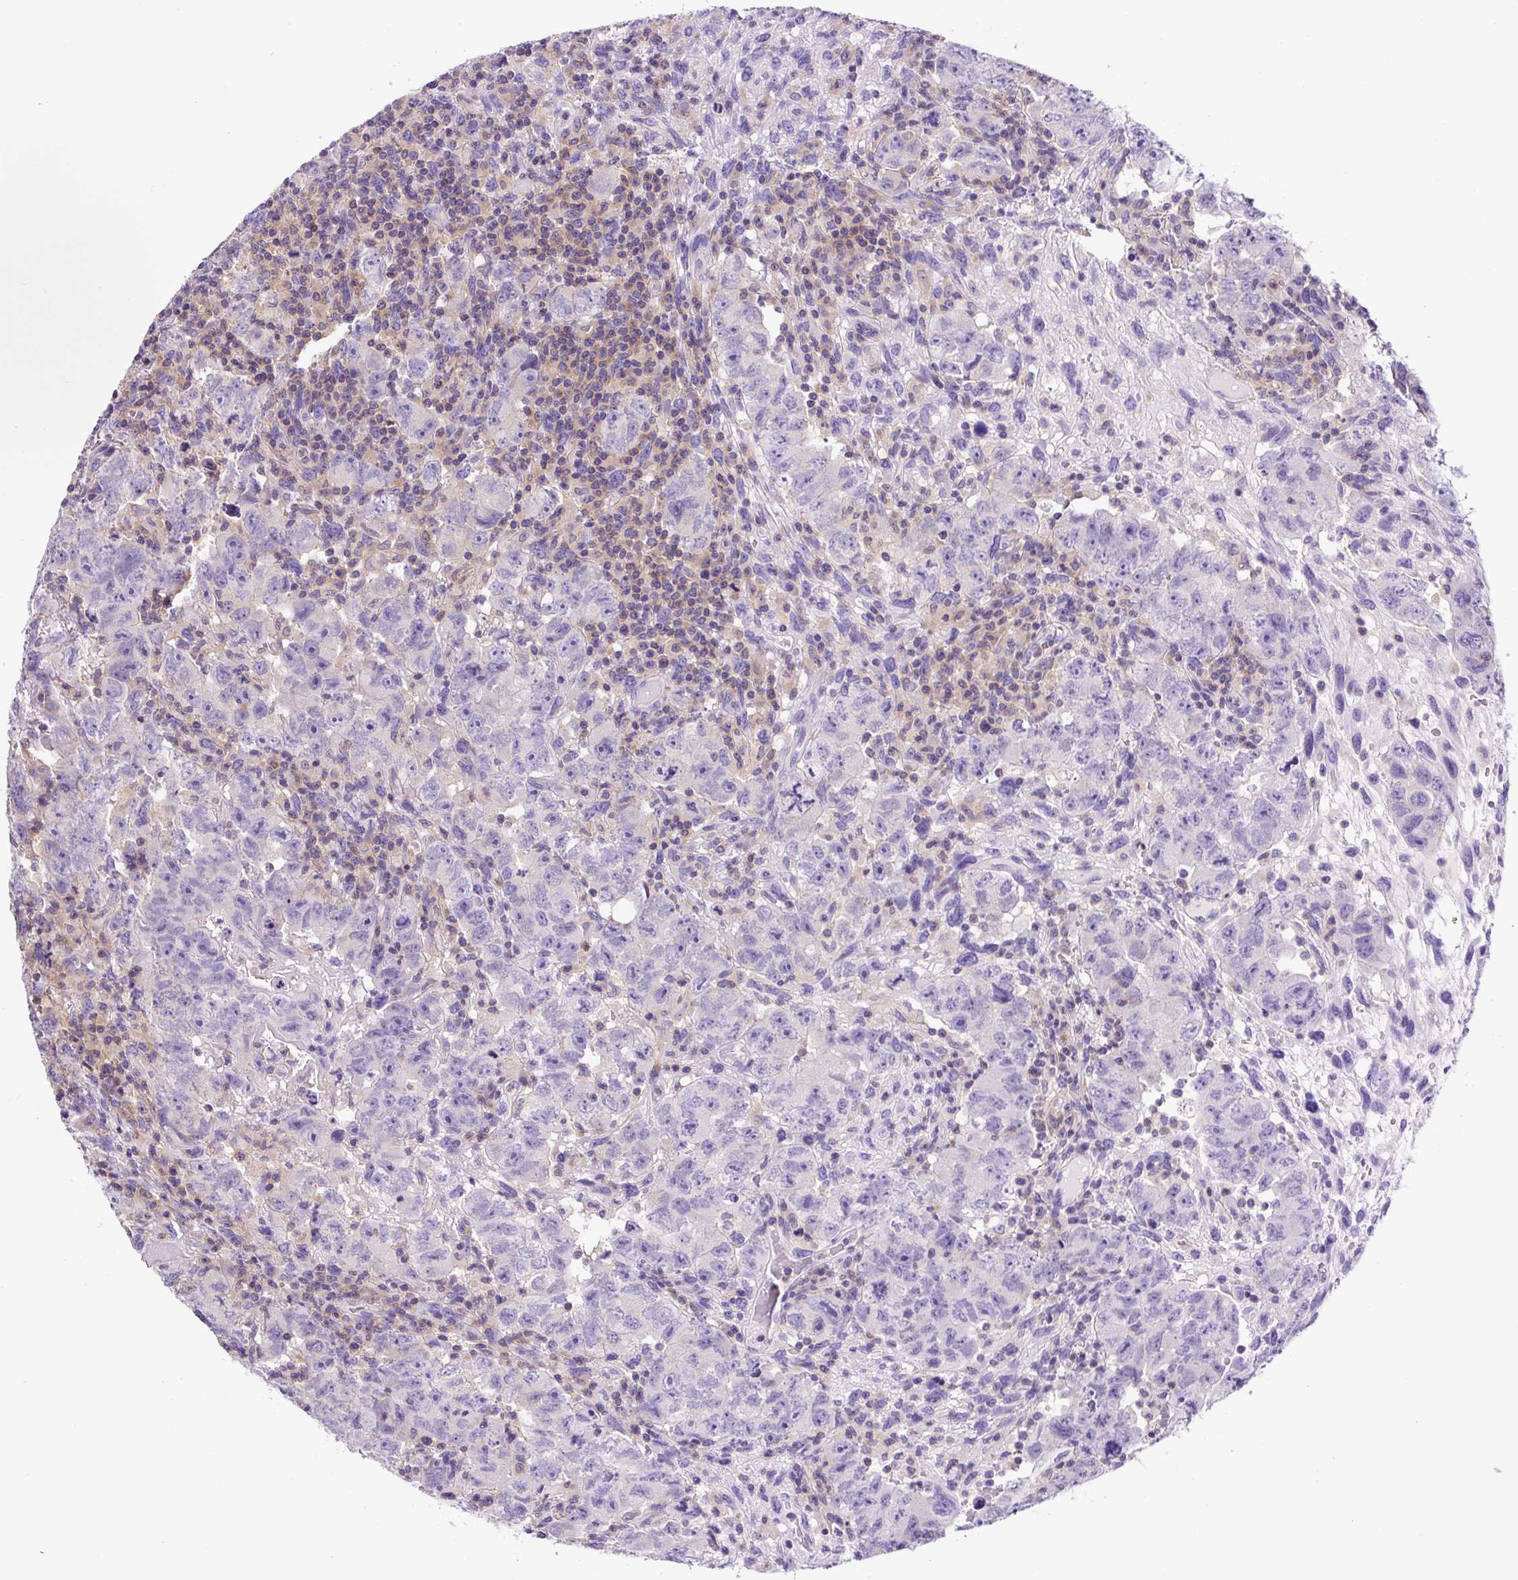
{"staining": {"intensity": "negative", "quantity": "none", "location": "none"}, "tissue": "testis cancer", "cell_type": "Tumor cells", "image_type": "cancer", "snomed": [{"axis": "morphology", "description": "Carcinoma, Embryonal, NOS"}, {"axis": "topography", "description": "Testis"}], "caption": "Histopathology image shows no significant protein expression in tumor cells of testis cancer (embryonal carcinoma).", "gene": "CCDC28A", "patient": {"sex": "male", "age": 24}}